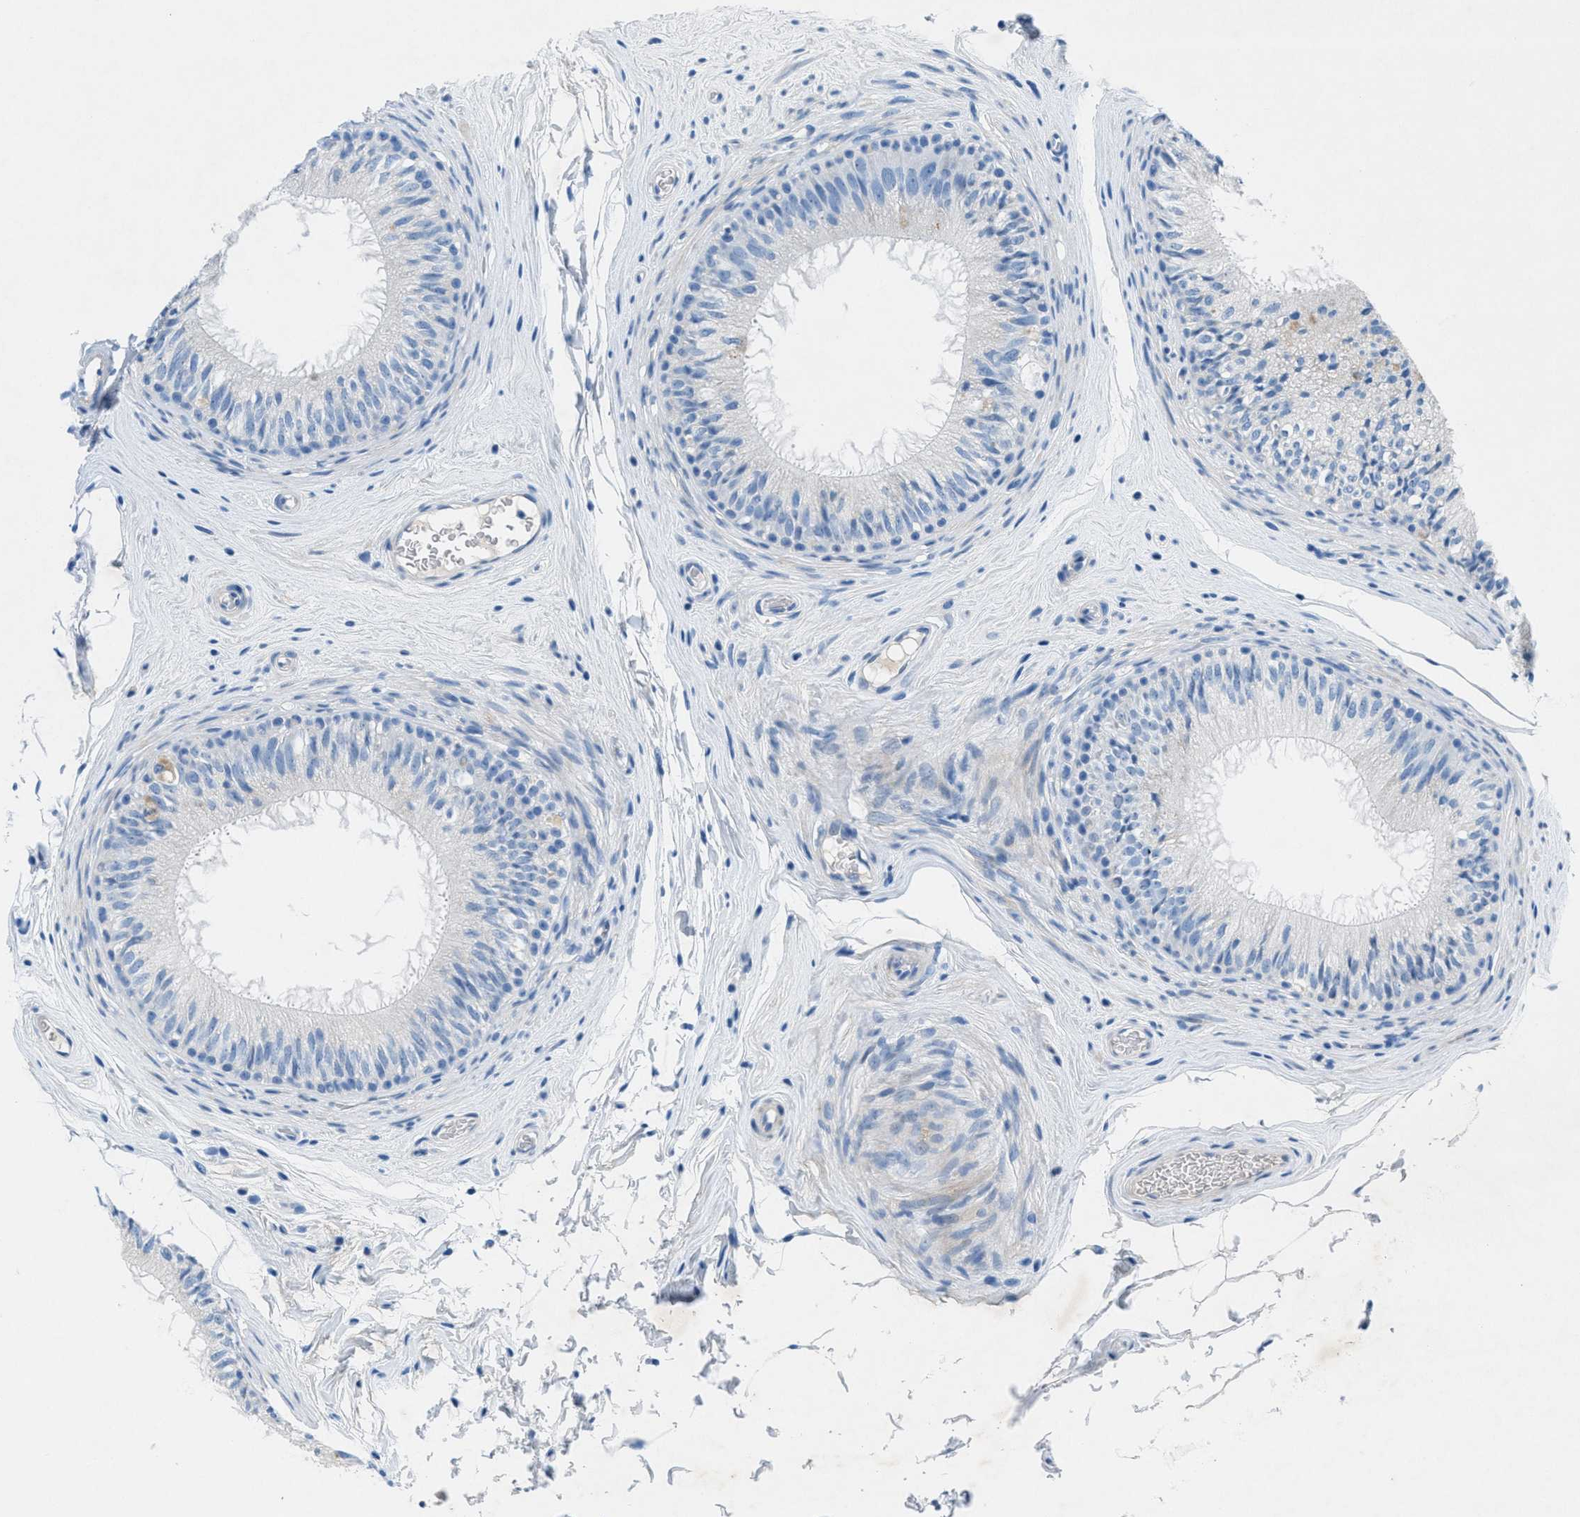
{"staining": {"intensity": "weak", "quantity": "<25%", "location": "cytoplasmic/membranous"}, "tissue": "epididymis", "cell_type": "Glandular cells", "image_type": "normal", "snomed": [{"axis": "morphology", "description": "Normal tissue, NOS"}, {"axis": "topography", "description": "Testis"}, {"axis": "topography", "description": "Epididymis"}], "caption": "IHC micrograph of benign epididymis stained for a protein (brown), which reveals no positivity in glandular cells. The staining was performed using DAB (3,3'-diaminobenzidine) to visualize the protein expression in brown, while the nuclei were stained in blue with hematoxylin (Magnification: 20x).", "gene": "GALNT17", "patient": {"sex": "male", "age": 36}}